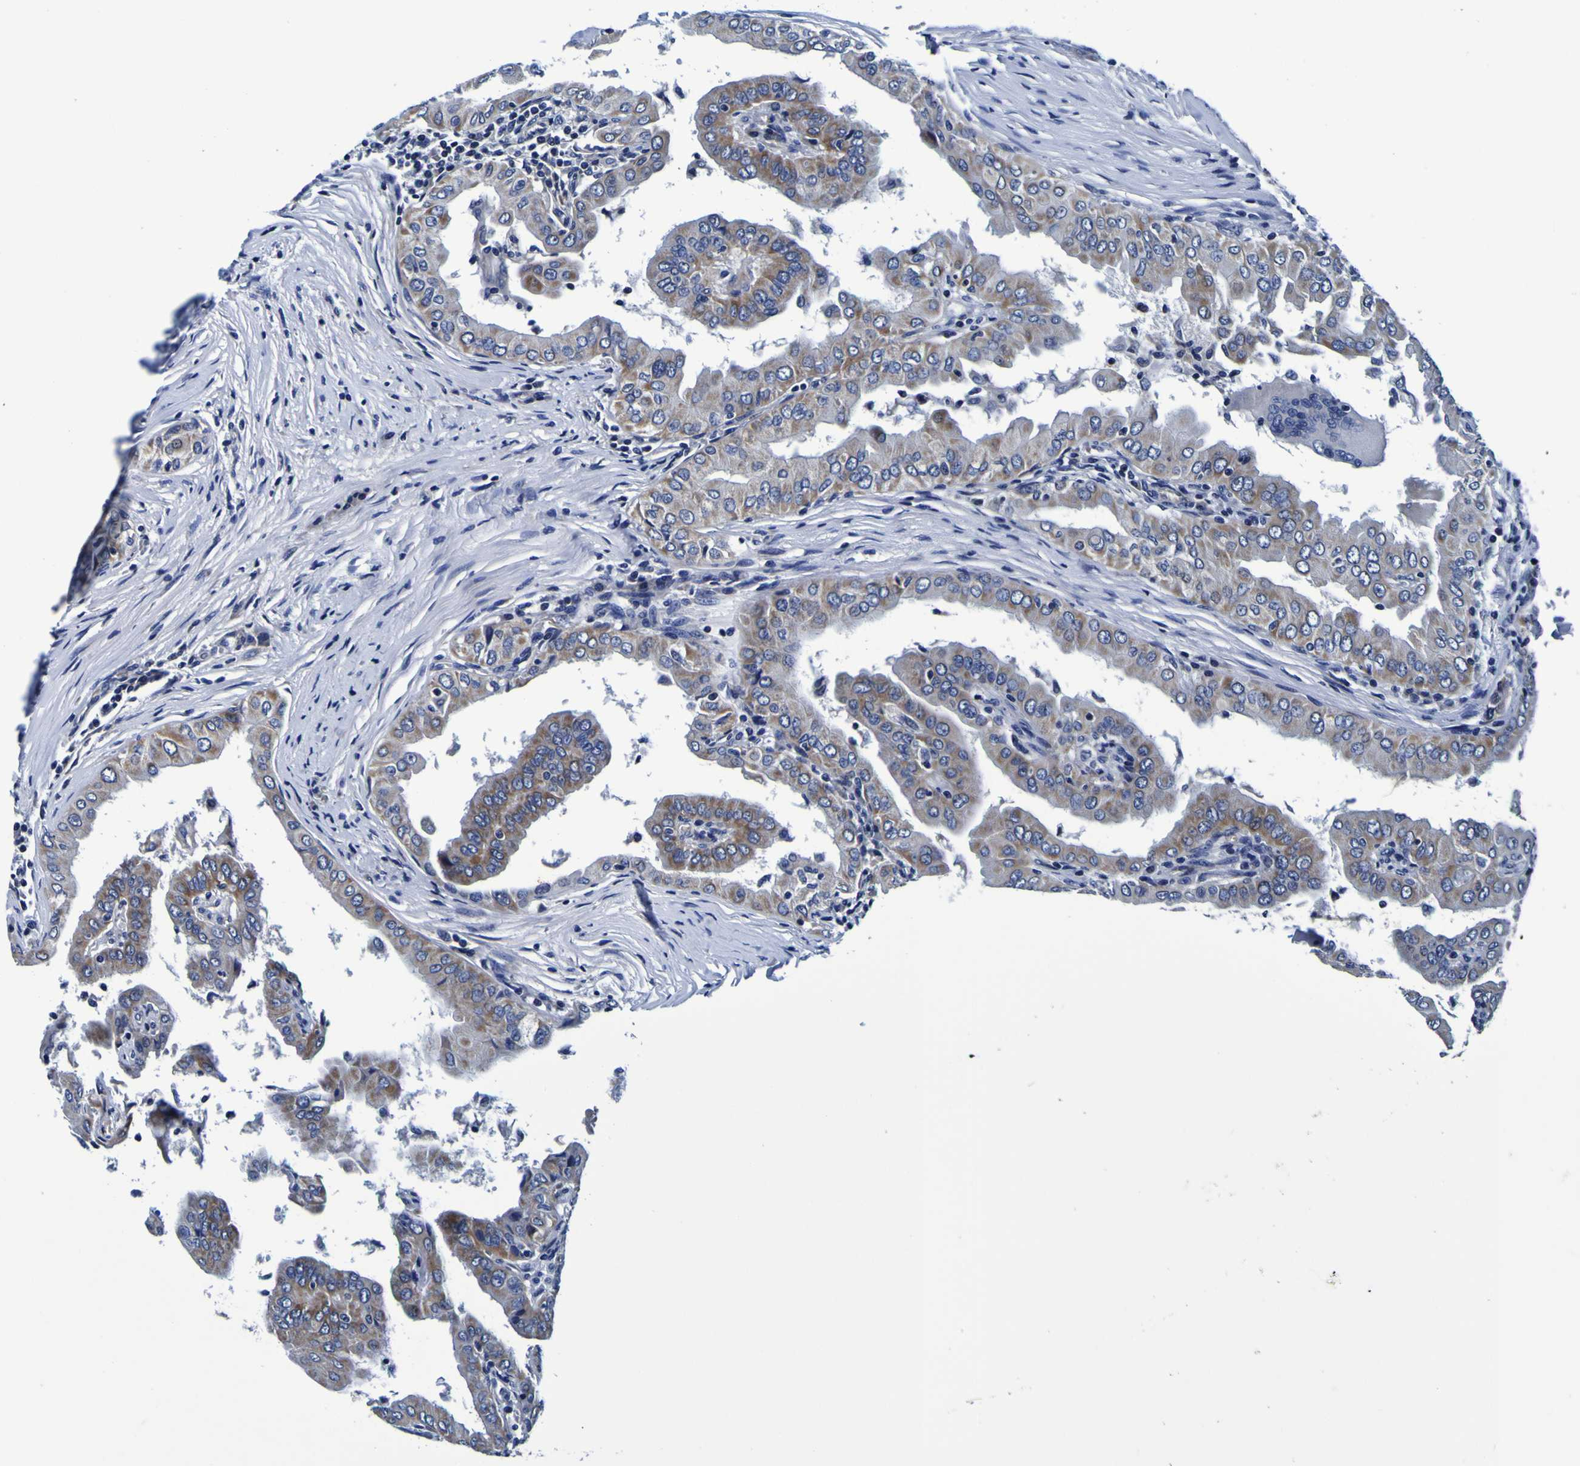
{"staining": {"intensity": "moderate", "quantity": ">75%", "location": "cytoplasmic/membranous"}, "tissue": "thyroid cancer", "cell_type": "Tumor cells", "image_type": "cancer", "snomed": [{"axis": "morphology", "description": "Papillary adenocarcinoma, NOS"}, {"axis": "topography", "description": "Thyroid gland"}], "caption": "Immunohistochemistry (IHC) histopathology image of human thyroid cancer (papillary adenocarcinoma) stained for a protein (brown), which displays medium levels of moderate cytoplasmic/membranous positivity in approximately >75% of tumor cells.", "gene": "PDLIM4", "patient": {"sex": "male", "age": 33}}